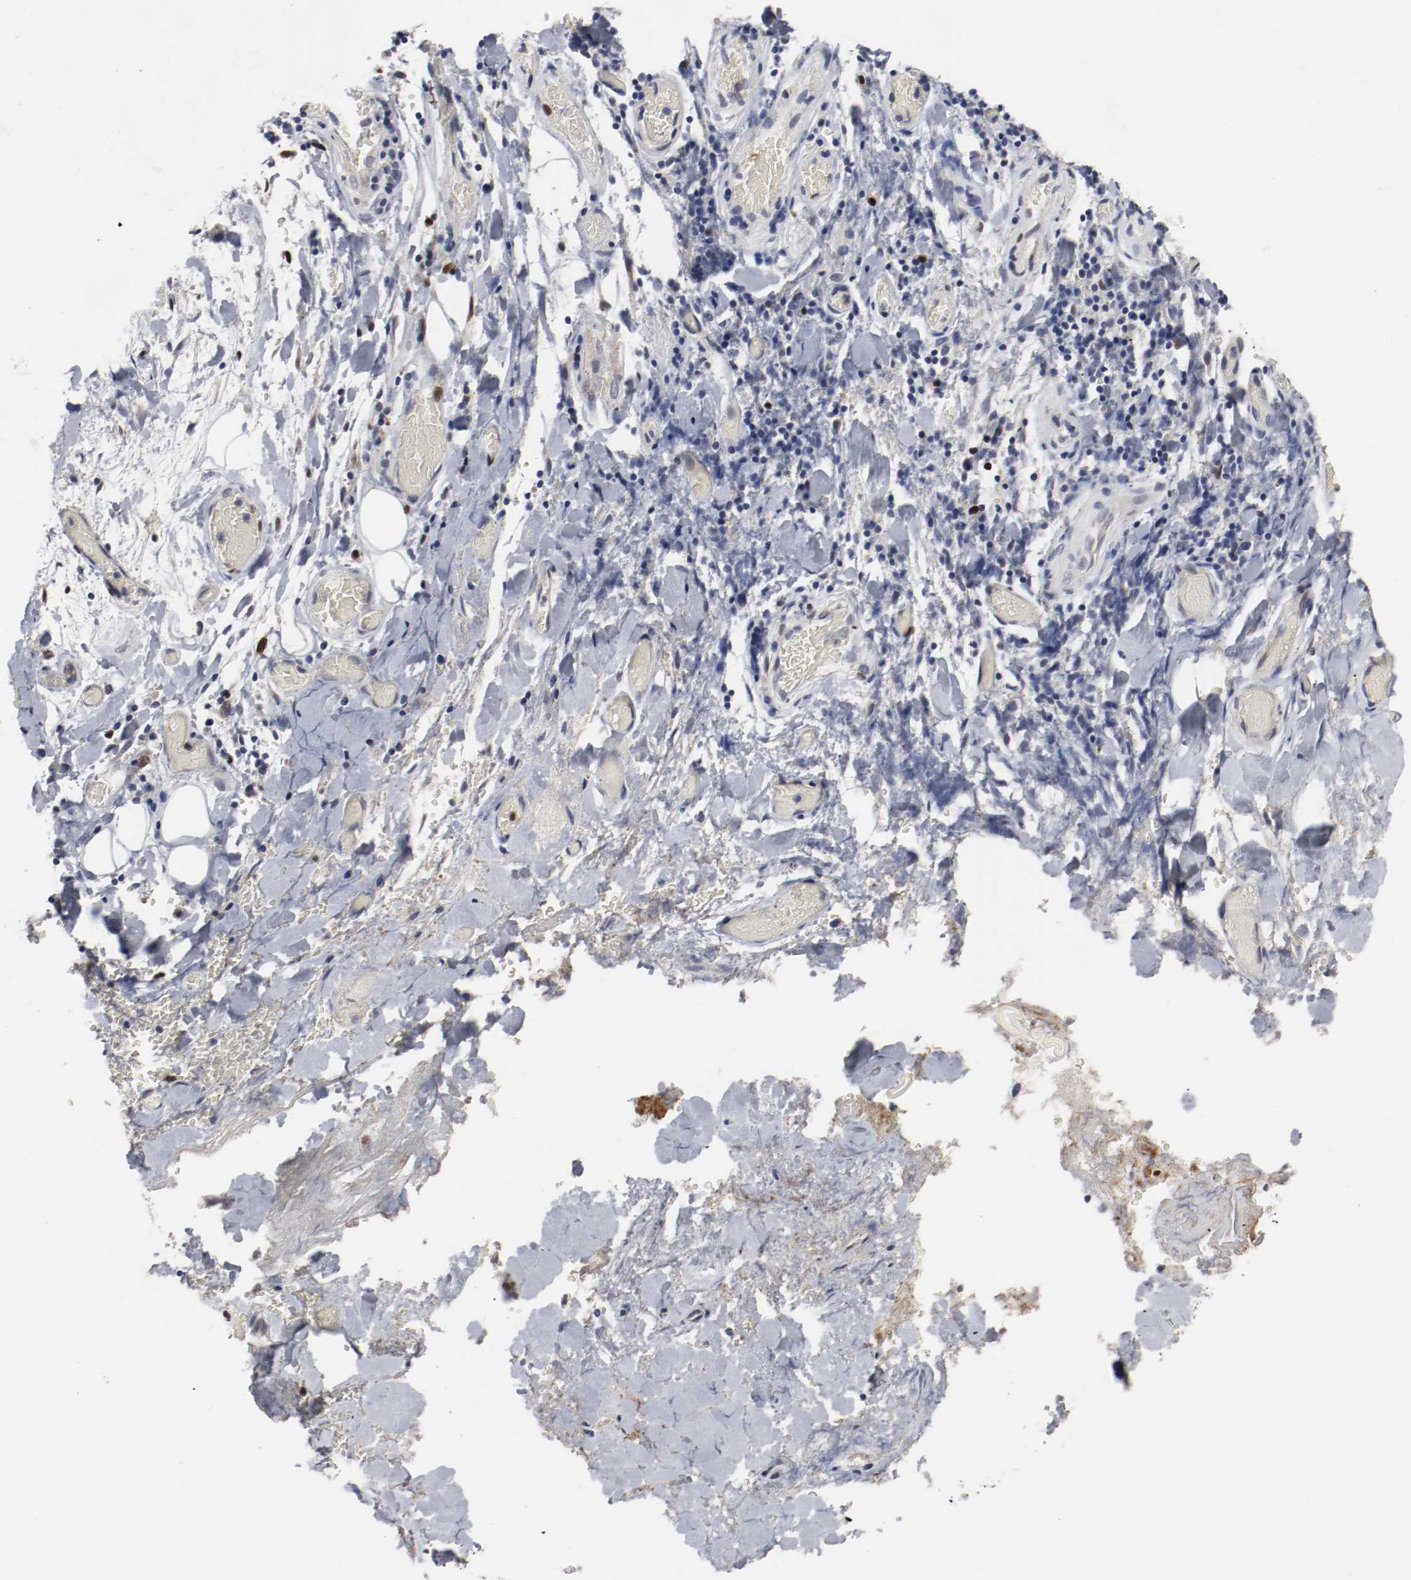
{"staining": {"intensity": "negative", "quantity": "none", "location": "none"}, "tissue": "adipose tissue", "cell_type": "Adipocytes", "image_type": "normal", "snomed": [{"axis": "morphology", "description": "Normal tissue, NOS"}, {"axis": "morphology", "description": "Cholangiocarcinoma"}, {"axis": "topography", "description": "Liver"}, {"axis": "topography", "description": "Peripheral nerve tissue"}], "caption": "Unremarkable adipose tissue was stained to show a protein in brown. There is no significant expression in adipocytes.", "gene": "MCM6", "patient": {"sex": "male", "age": 50}}